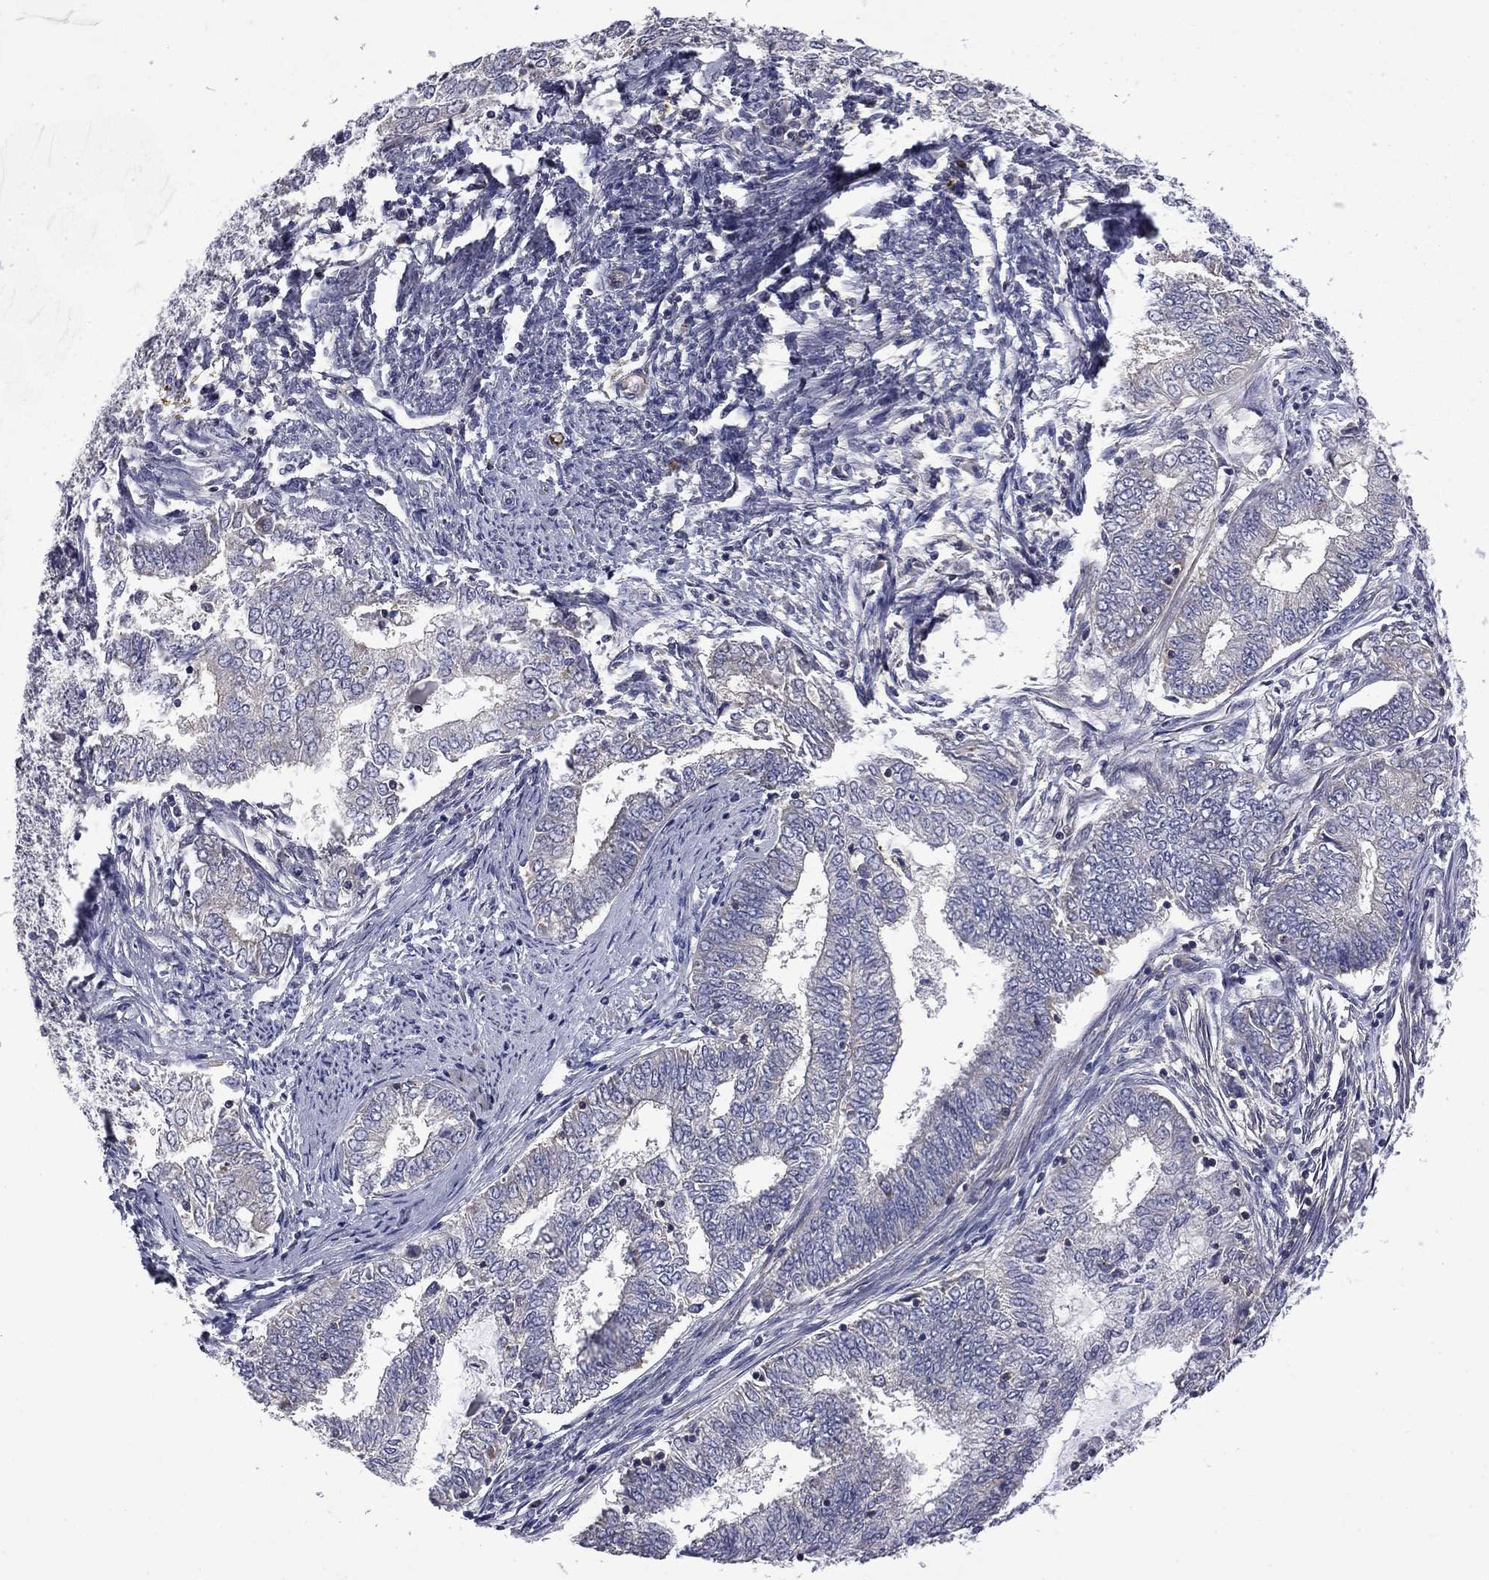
{"staining": {"intensity": "strong", "quantity": "<25%", "location": "cytoplasmic/membranous"}, "tissue": "endometrial cancer", "cell_type": "Tumor cells", "image_type": "cancer", "snomed": [{"axis": "morphology", "description": "Adenocarcinoma, NOS"}, {"axis": "topography", "description": "Endometrium"}], "caption": "The image demonstrates a brown stain indicating the presence of a protein in the cytoplasmic/membranous of tumor cells in endometrial adenocarcinoma. Immunohistochemistry stains the protein in brown and the nuclei are stained blue.", "gene": "CEACAM7", "patient": {"sex": "female", "age": 62}}